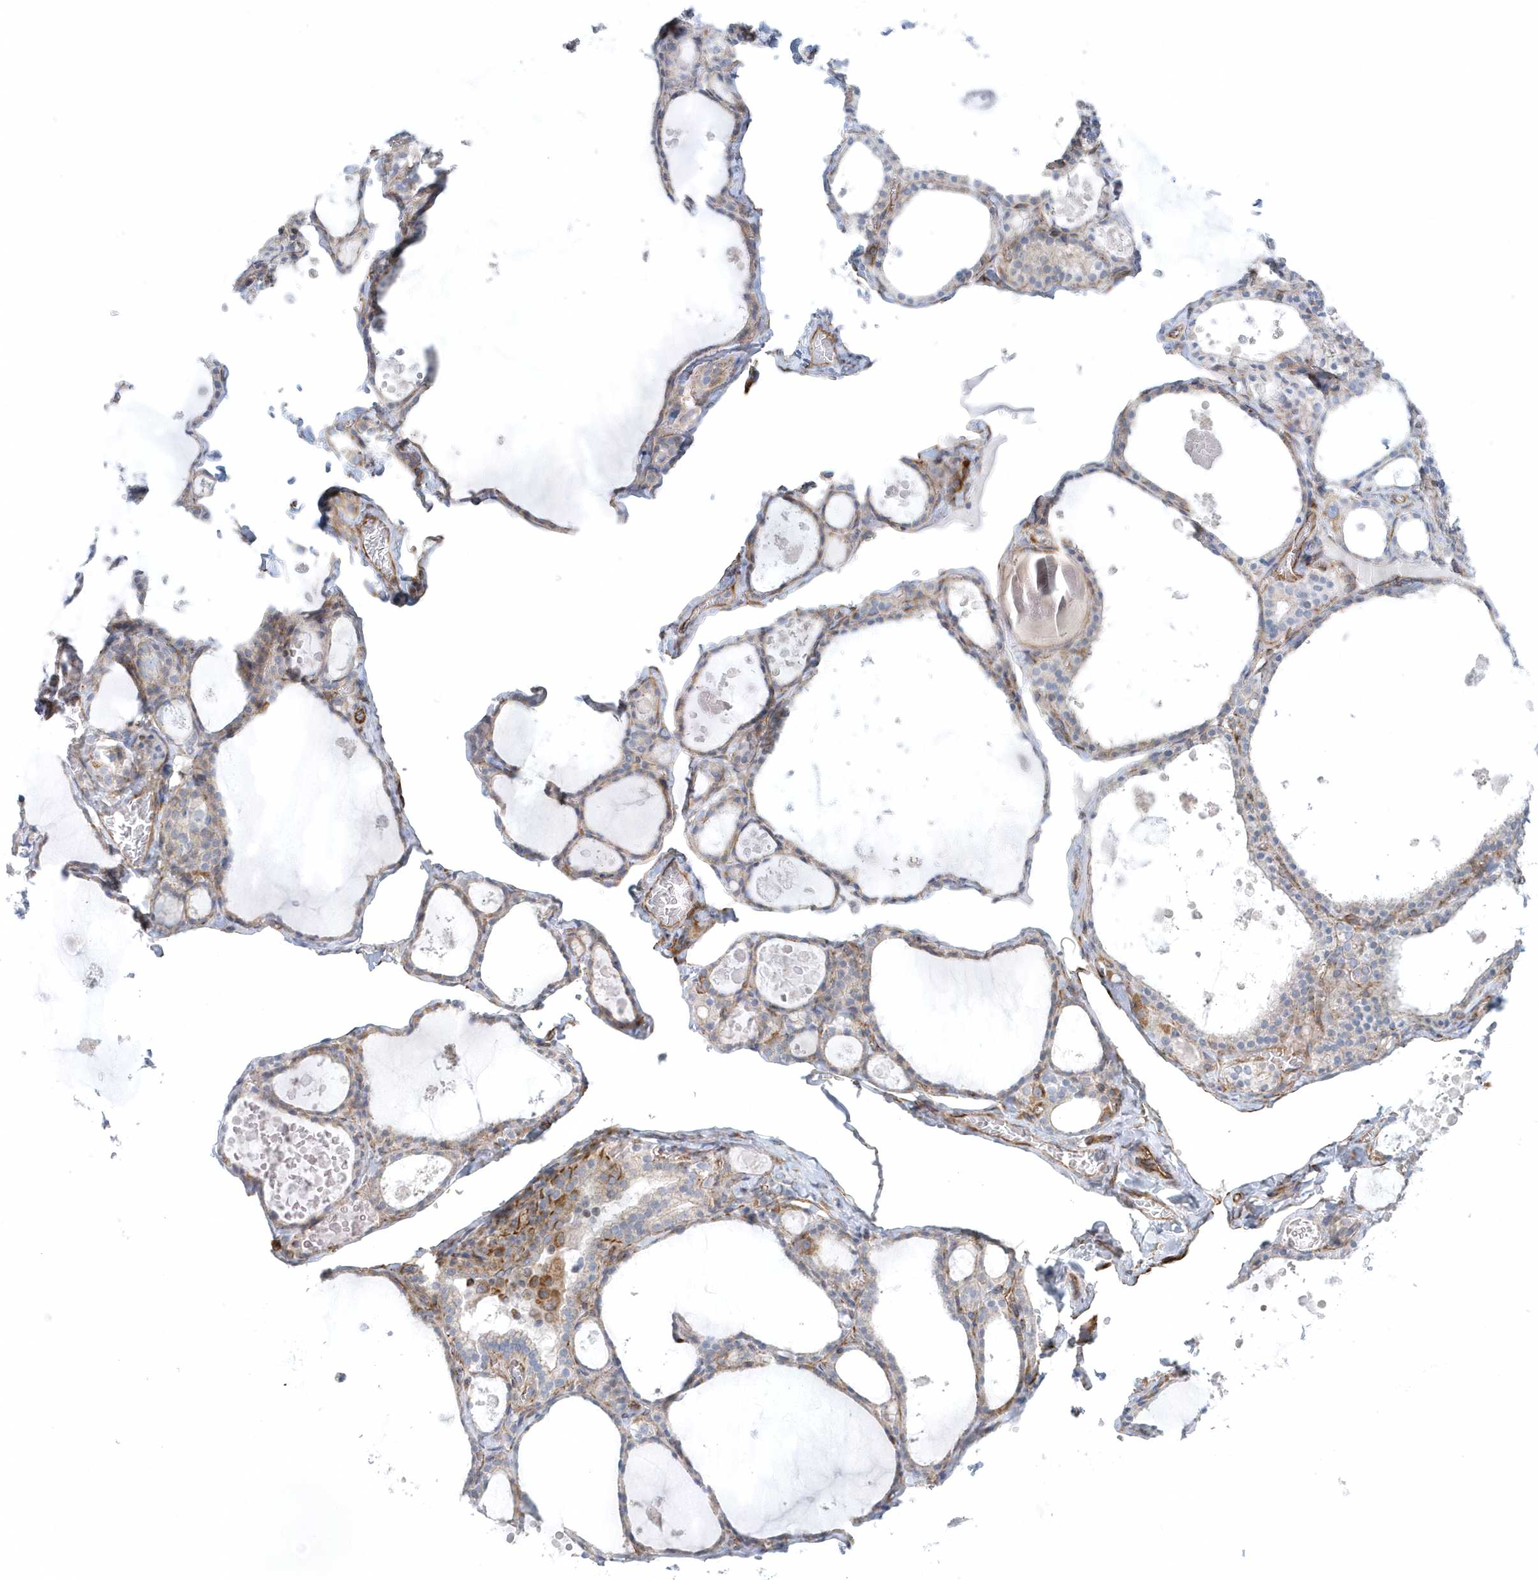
{"staining": {"intensity": "weak", "quantity": "25%-75%", "location": "cytoplasmic/membranous"}, "tissue": "thyroid gland", "cell_type": "Glandular cells", "image_type": "normal", "snomed": [{"axis": "morphology", "description": "Normal tissue, NOS"}, {"axis": "topography", "description": "Thyroid gland"}], "caption": "Benign thyroid gland was stained to show a protein in brown. There is low levels of weak cytoplasmic/membranous staining in approximately 25%-75% of glandular cells.", "gene": "GPR152", "patient": {"sex": "male", "age": 56}}